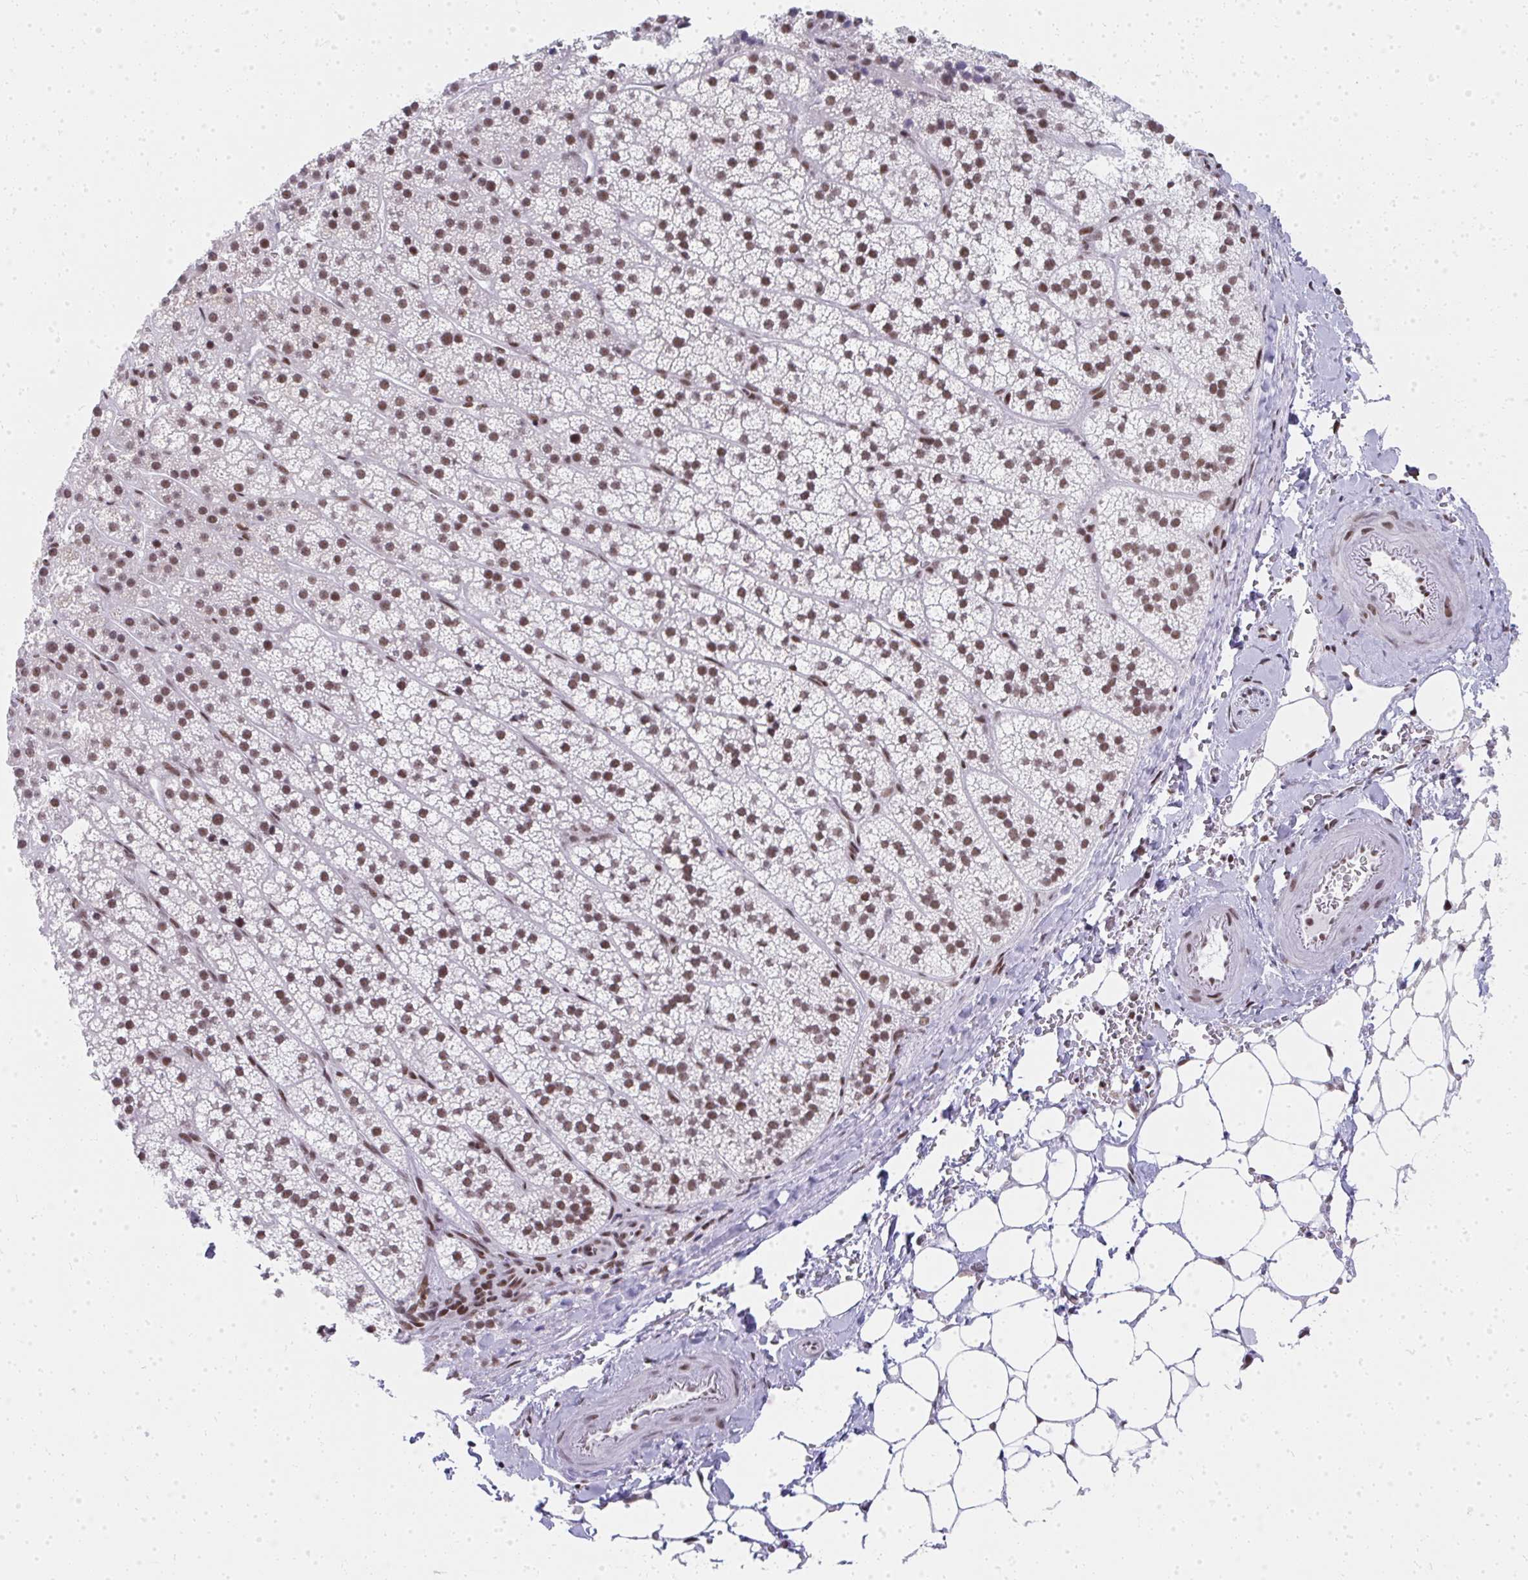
{"staining": {"intensity": "moderate", "quantity": ">75%", "location": "nuclear"}, "tissue": "adrenal gland", "cell_type": "Glandular cells", "image_type": "normal", "snomed": [{"axis": "morphology", "description": "Normal tissue, NOS"}, {"axis": "topography", "description": "Adrenal gland"}], "caption": "Approximately >75% of glandular cells in unremarkable adrenal gland exhibit moderate nuclear protein positivity as visualized by brown immunohistochemical staining.", "gene": "CREBBP", "patient": {"sex": "male", "age": 53}}